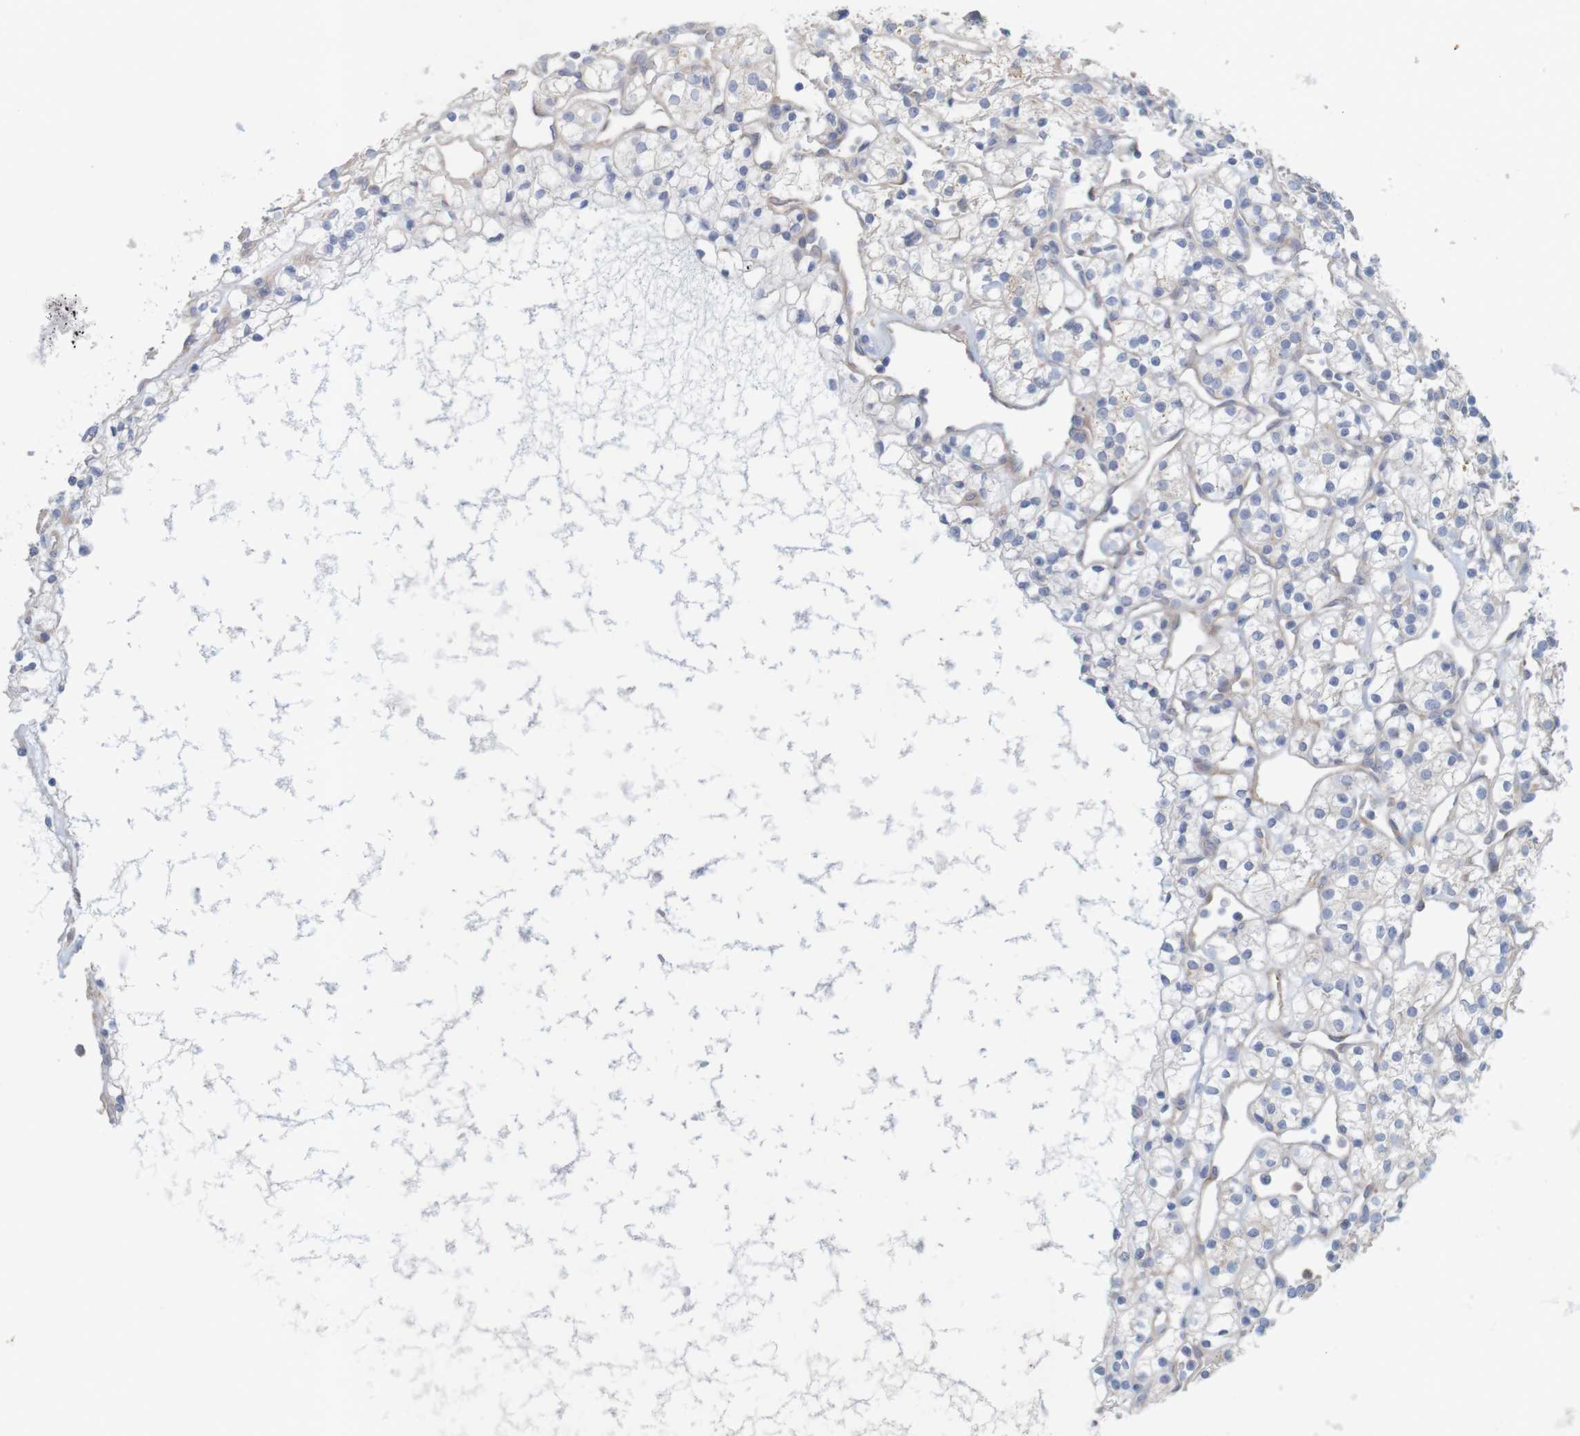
{"staining": {"intensity": "negative", "quantity": "none", "location": "none"}, "tissue": "renal cancer", "cell_type": "Tumor cells", "image_type": "cancer", "snomed": [{"axis": "morphology", "description": "Adenocarcinoma, NOS"}, {"axis": "topography", "description": "Kidney"}], "caption": "High power microscopy photomicrograph of an immunohistochemistry (IHC) micrograph of adenocarcinoma (renal), revealing no significant staining in tumor cells.", "gene": "KRT23", "patient": {"sex": "female", "age": 60}}